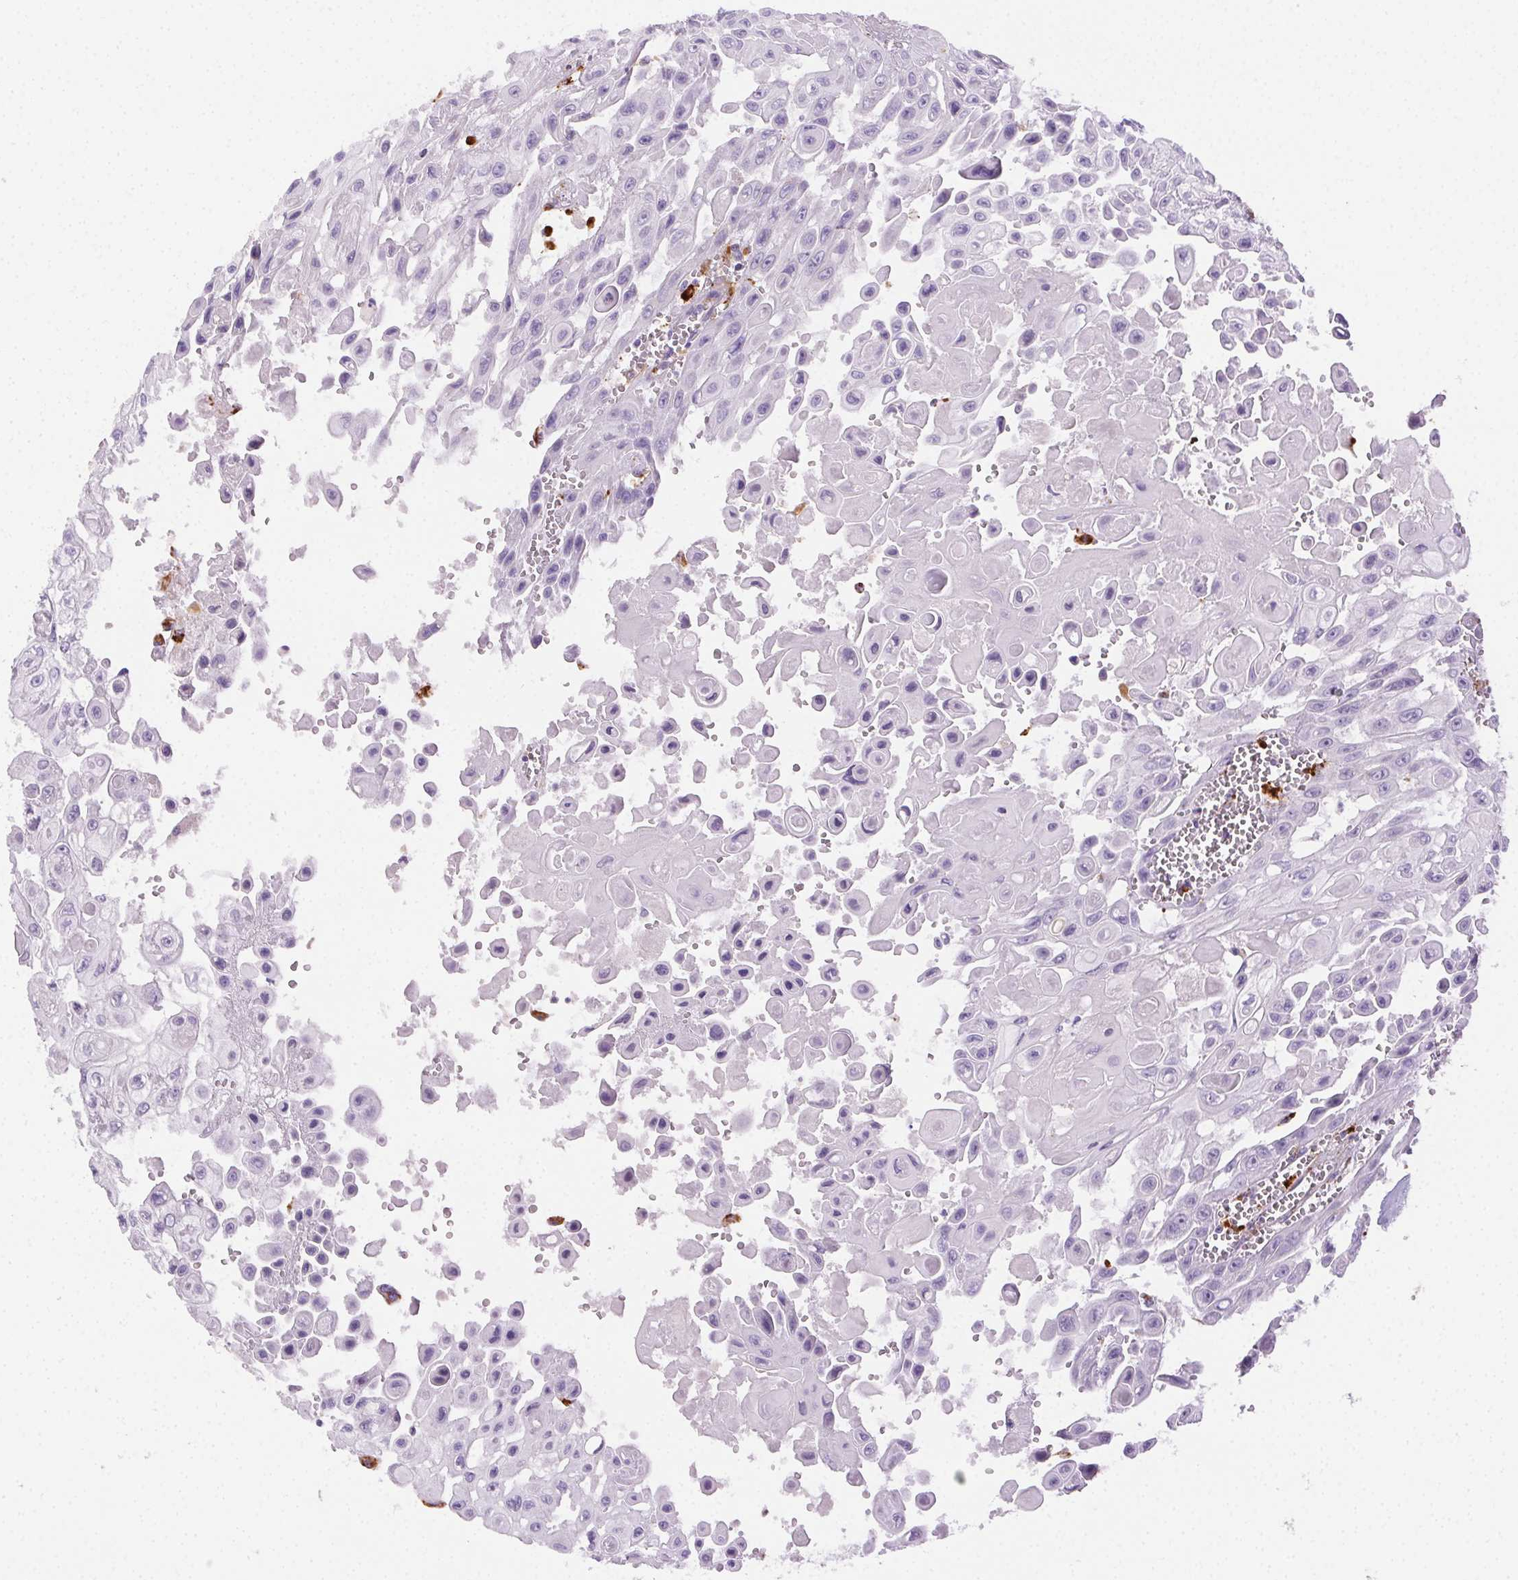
{"staining": {"intensity": "negative", "quantity": "none", "location": "none"}, "tissue": "head and neck cancer", "cell_type": "Tumor cells", "image_type": "cancer", "snomed": [{"axis": "morphology", "description": "Adenocarcinoma, NOS"}, {"axis": "topography", "description": "Head-Neck"}], "caption": "Tumor cells show no significant positivity in head and neck cancer. (DAB (3,3'-diaminobenzidine) immunohistochemistry with hematoxylin counter stain).", "gene": "SCPEP1", "patient": {"sex": "male", "age": 73}}